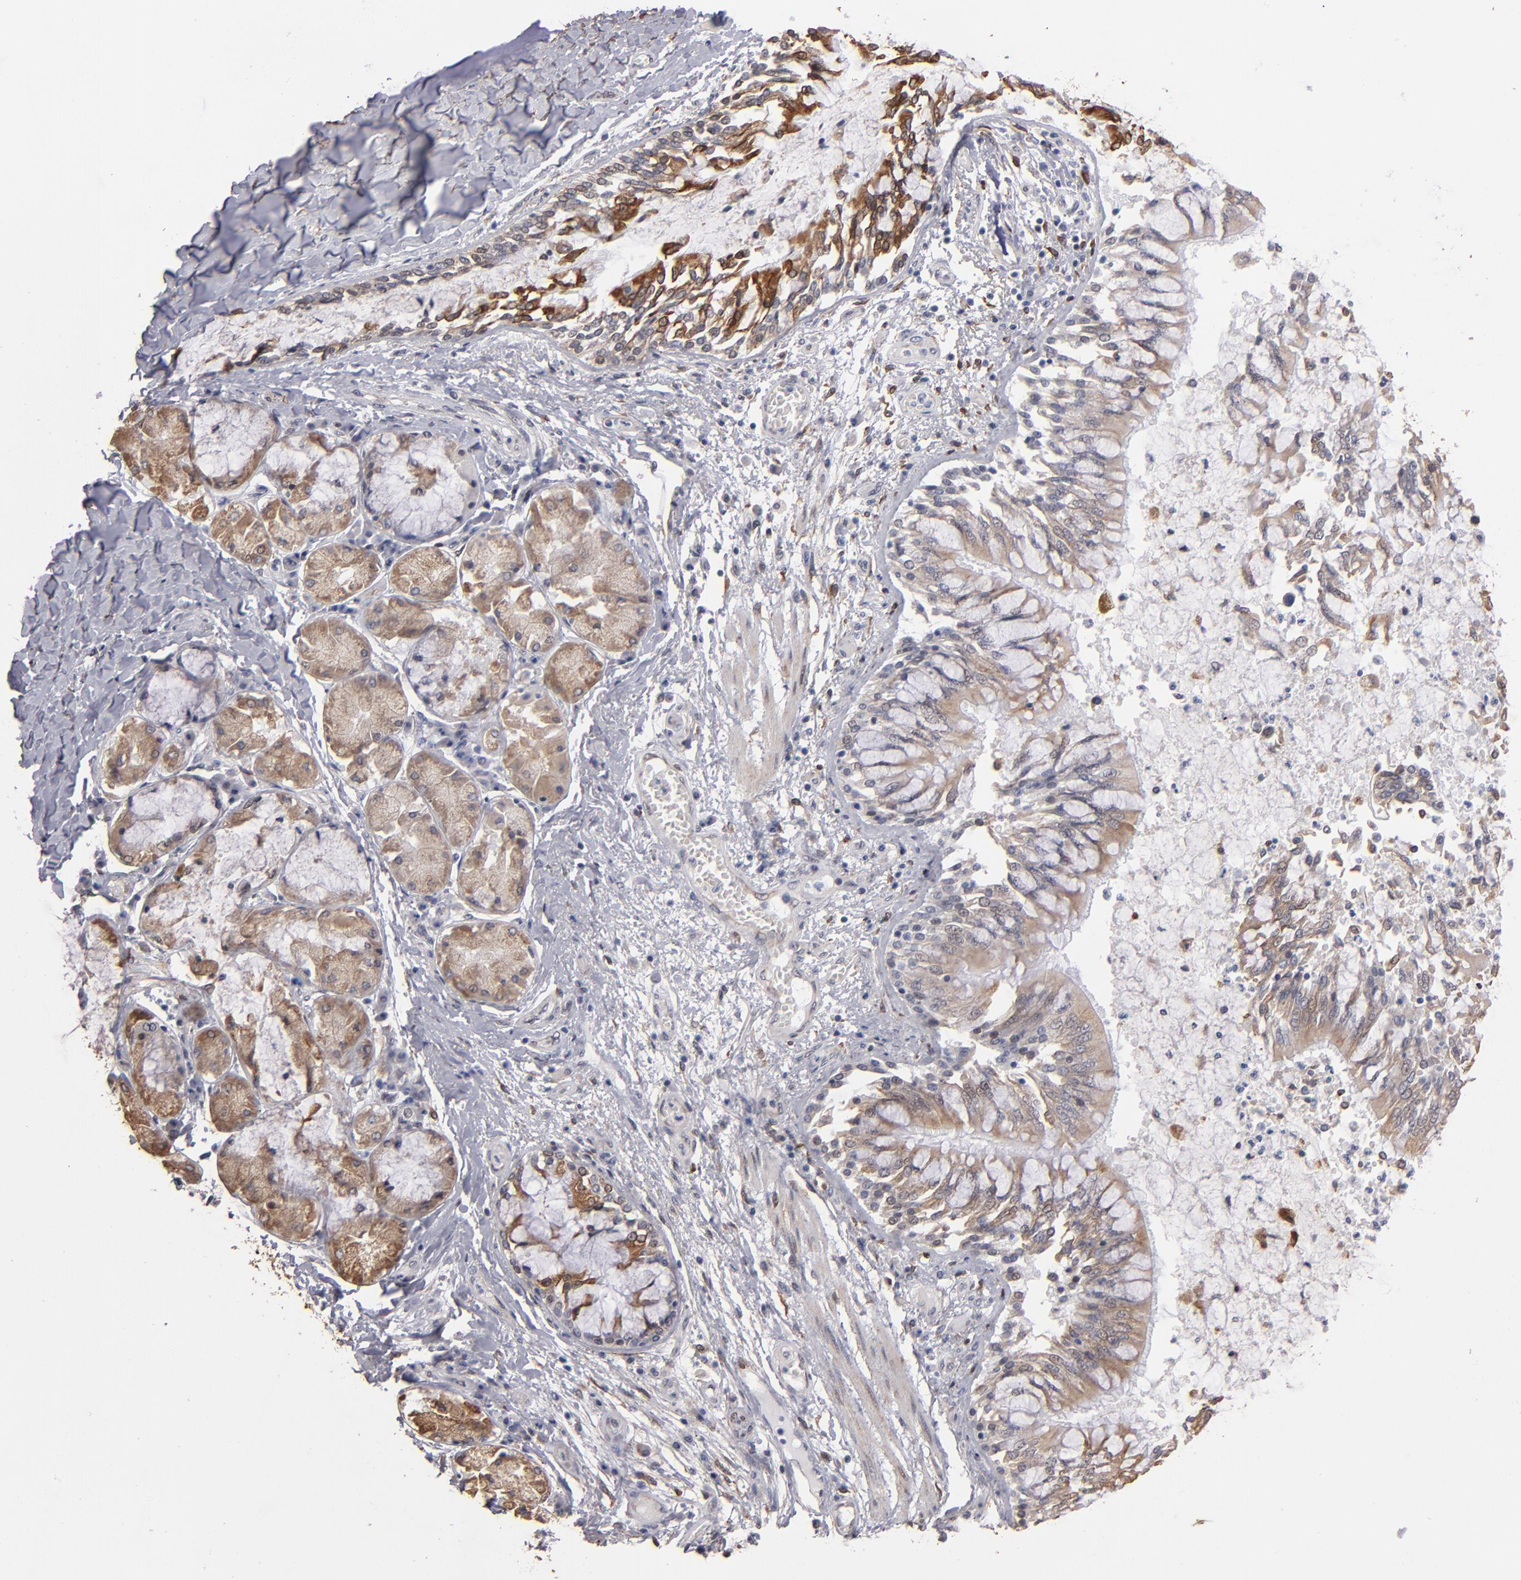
{"staining": {"intensity": "moderate", "quantity": ">75%", "location": "cytoplasmic/membranous"}, "tissue": "bronchus", "cell_type": "Respiratory epithelial cells", "image_type": "normal", "snomed": [{"axis": "morphology", "description": "Normal tissue, NOS"}, {"axis": "topography", "description": "Cartilage tissue"}, {"axis": "topography", "description": "Bronchus"}, {"axis": "topography", "description": "Lung"}], "caption": "IHC (DAB) staining of unremarkable human bronchus displays moderate cytoplasmic/membranous protein staining in approximately >75% of respiratory epithelial cells. Nuclei are stained in blue.", "gene": "PGRMC1", "patient": {"sex": "female", "age": 49}}